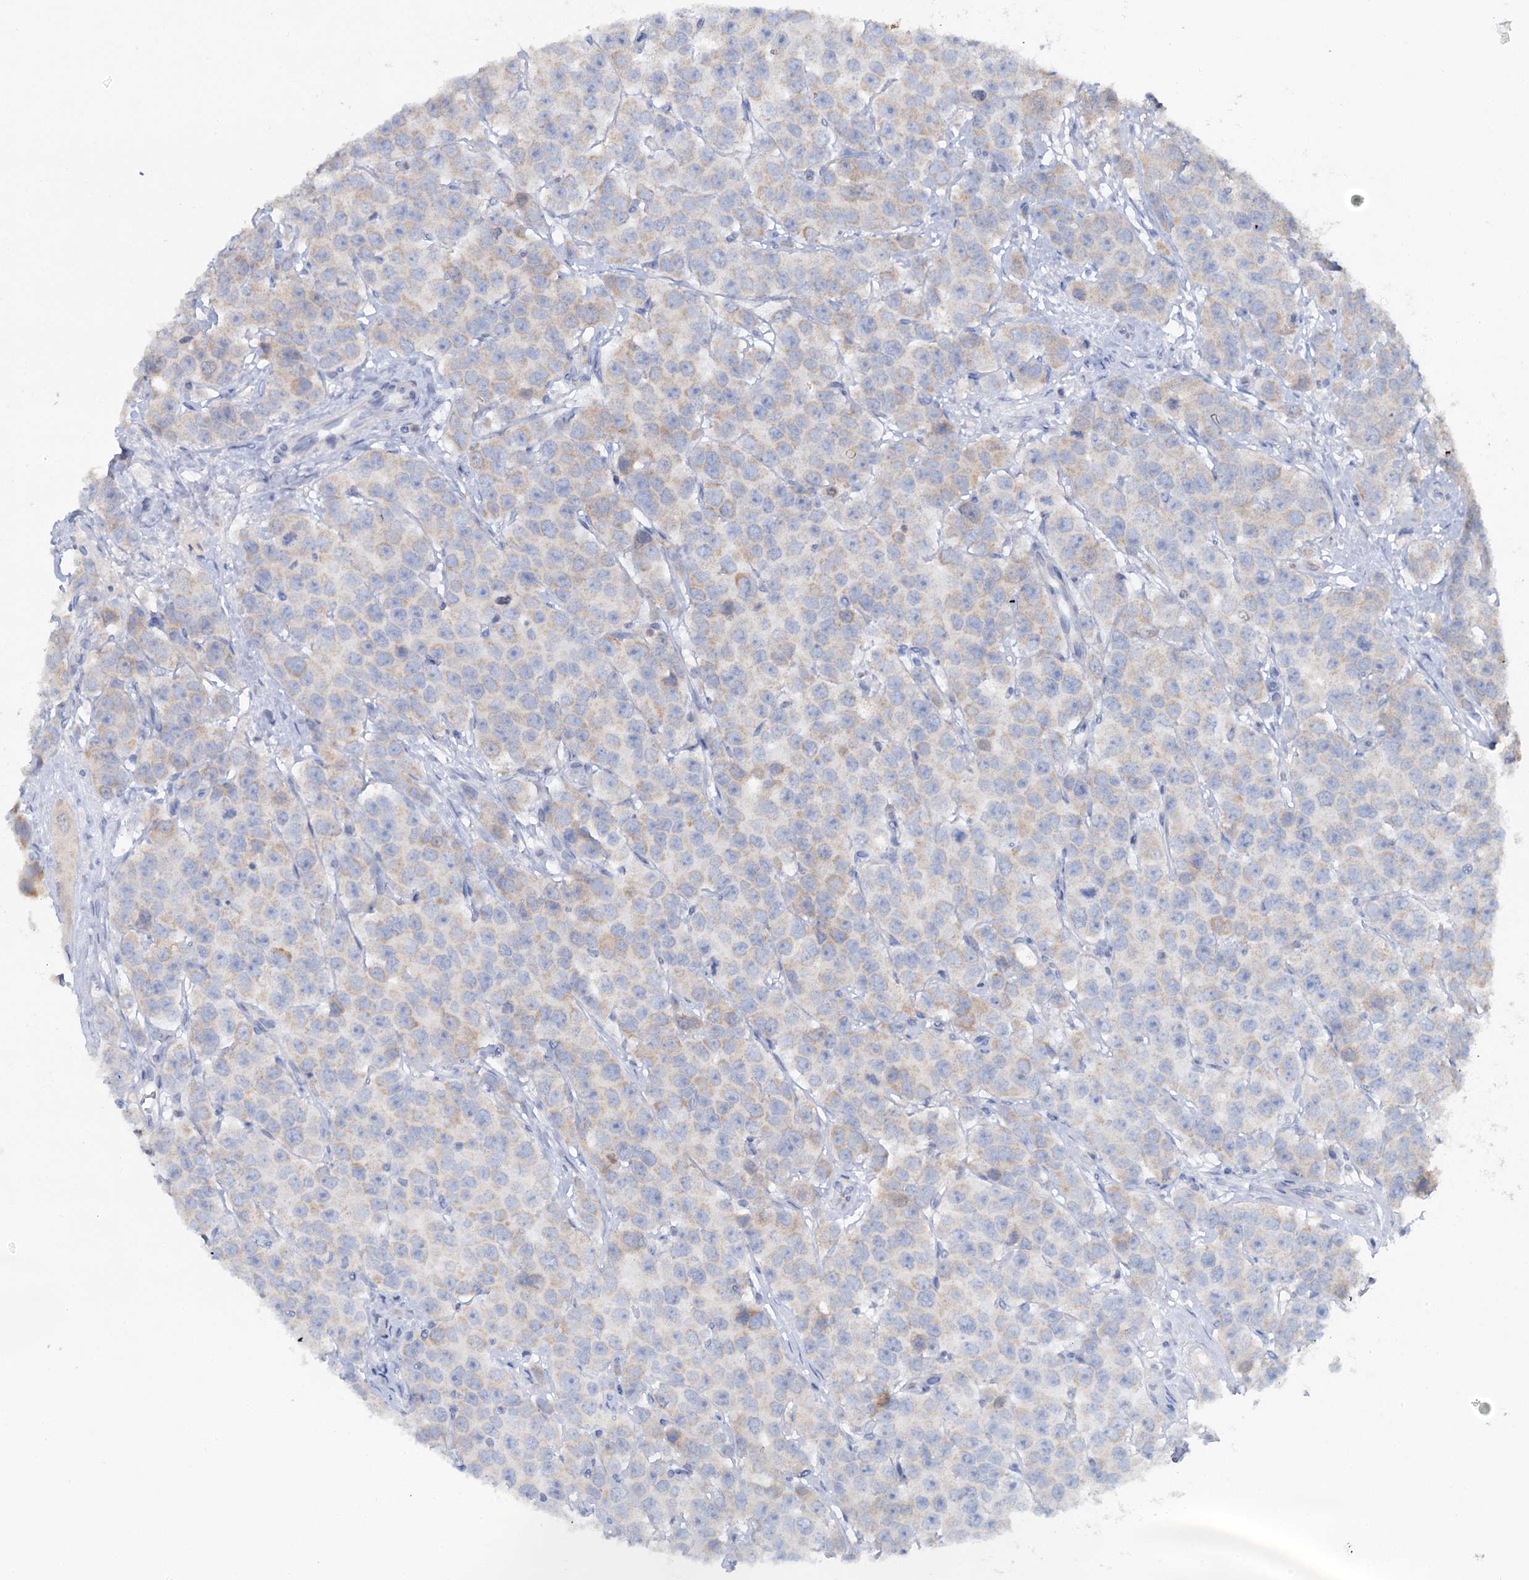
{"staining": {"intensity": "weak", "quantity": "<25%", "location": "cytoplasmic/membranous"}, "tissue": "testis cancer", "cell_type": "Tumor cells", "image_type": "cancer", "snomed": [{"axis": "morphology", "description": "Seminoma, NOS"}, {"axis": "topography", "description": "Testis"}], "caption": "Immunohistochemistry (IHC) micrograph of neoplastic tissue: seminoma (testis) stained with DAB reveals no significant protein expression in tumor cells.", "gene": "FUNDC1", "patient": {"sex": "male", "age": 28}}